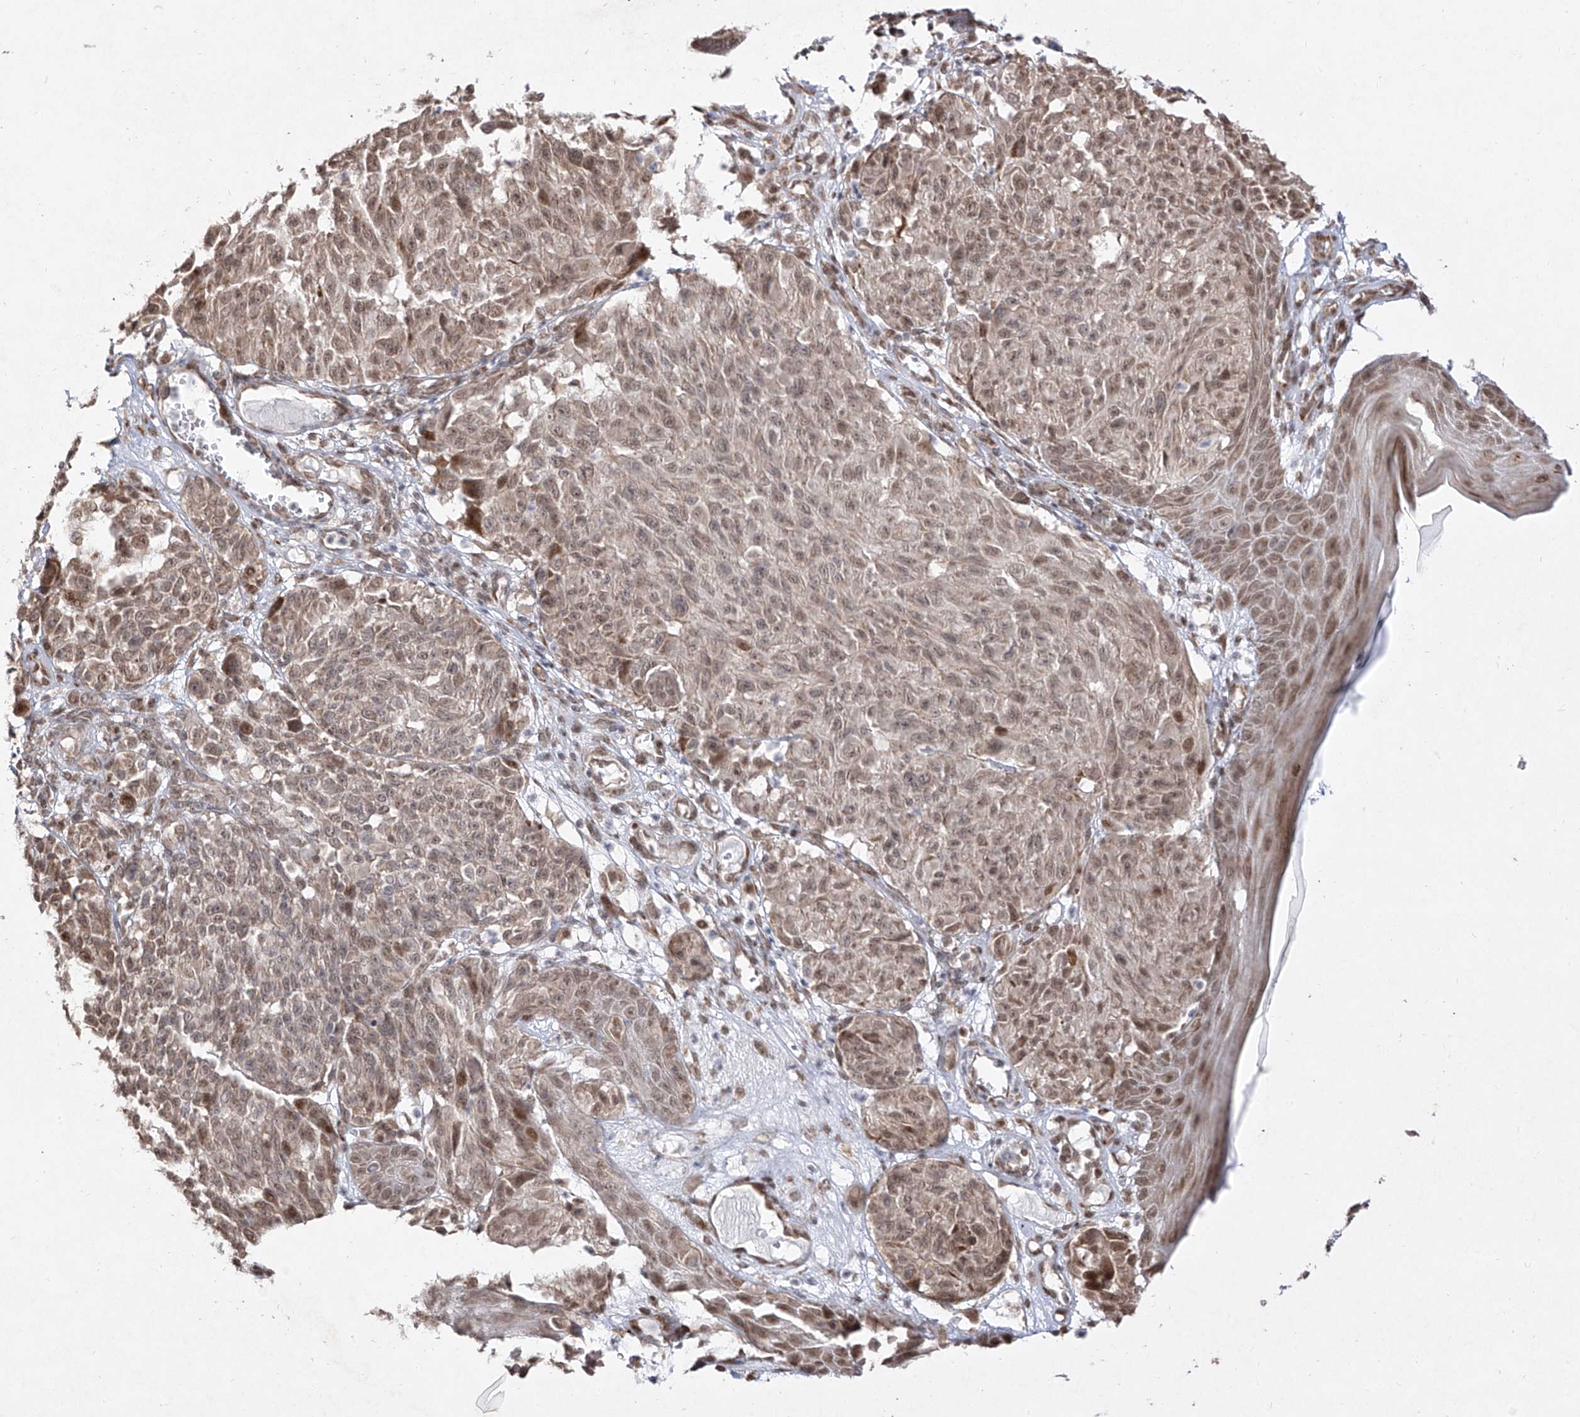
{"staining": {"intensity": "moderate", "quantity": "25%-75%", "location": "nuclear"}, "tissue": "melanoma", "cell_type": "Tumor cells", "image_type": "cancer", "snomed": [{"axis": "morphology", "description": "Malignant melanoma, NOS"}, {"axis": "topography", "description": "Skin"}], "caption": "Moderate nuclear protein expression is identified in about 25%-75% of tumor cells in malignant melanoma.", "gene": "SNRNP27", "patient": {"sex": "male", "age": 83}}